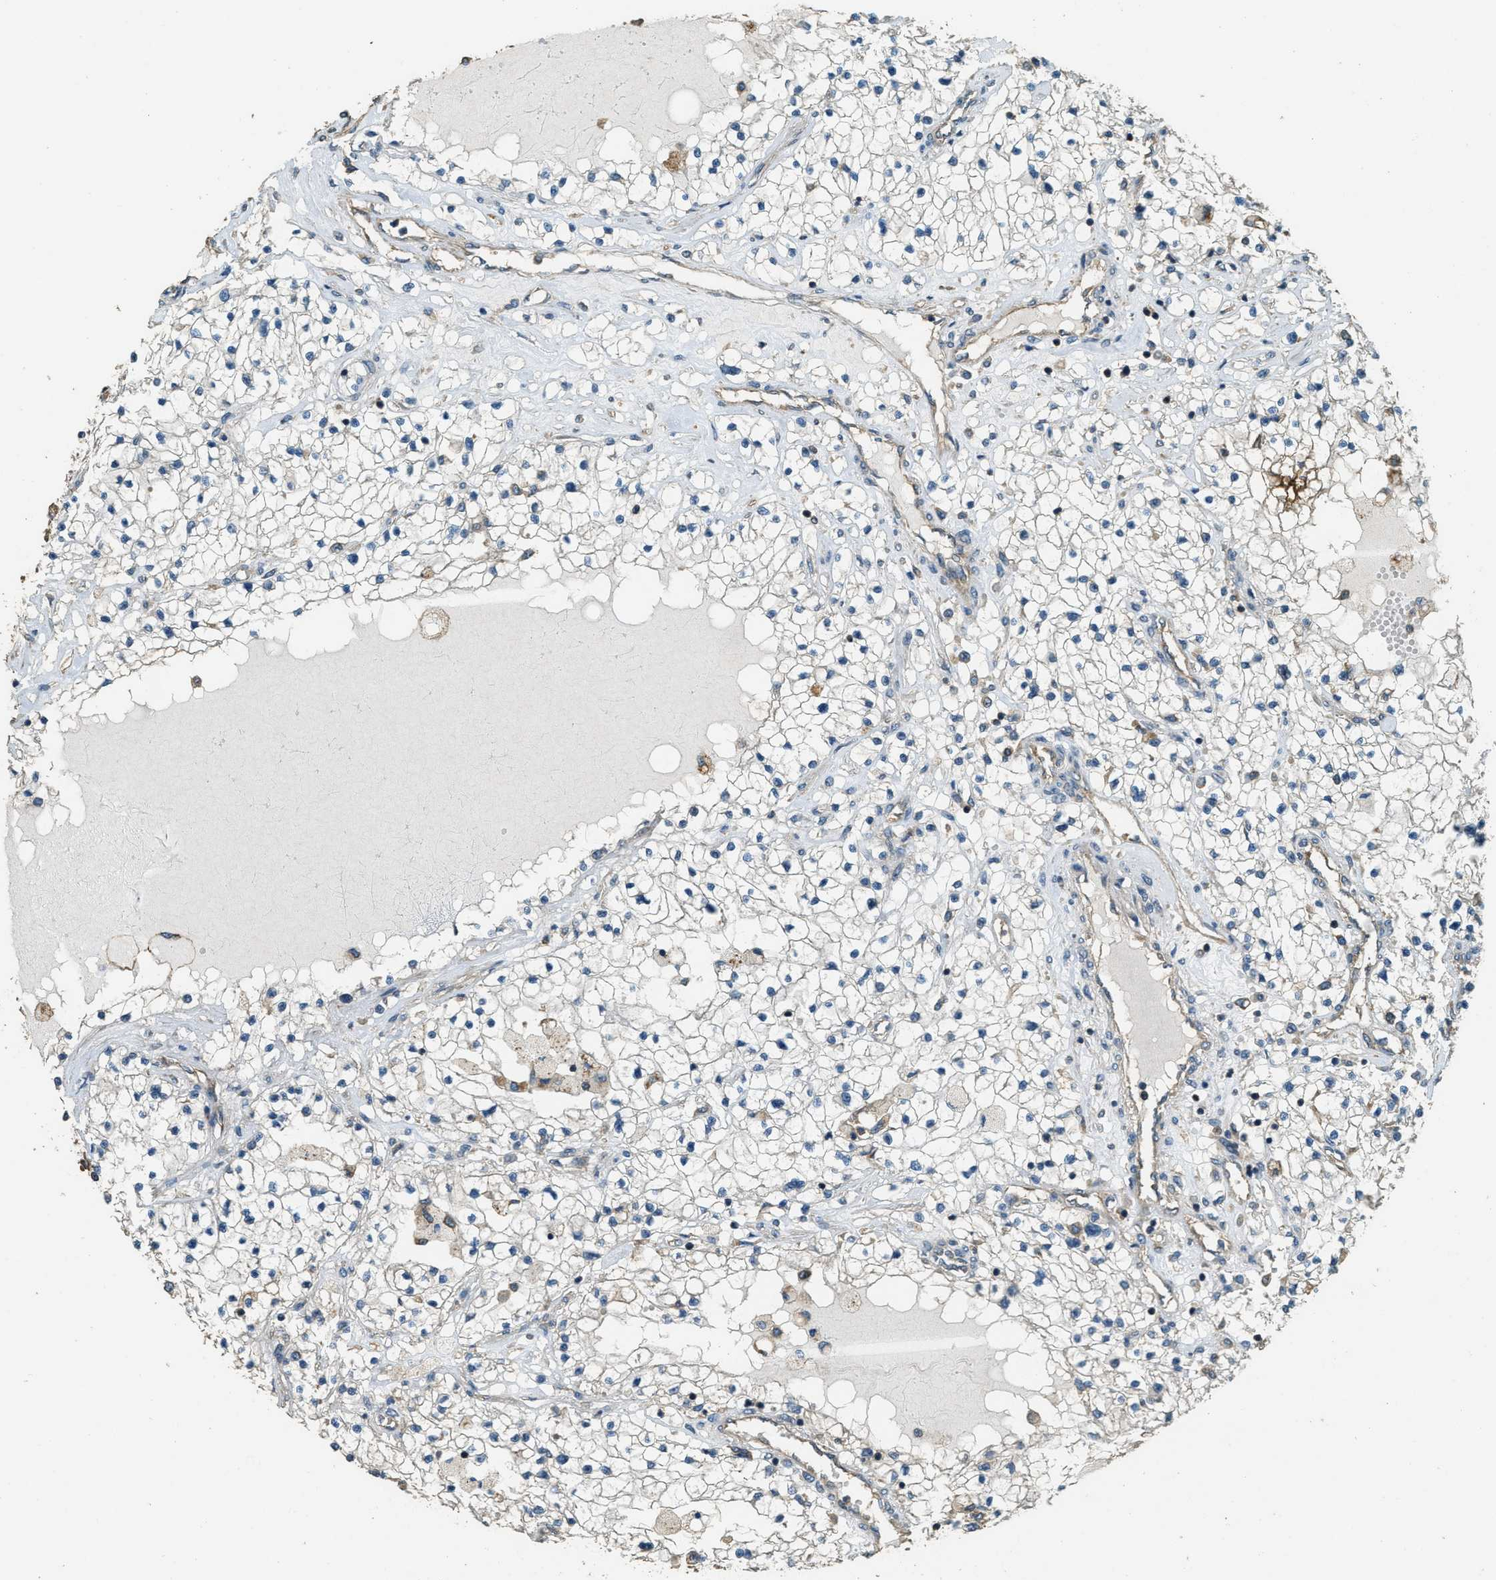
{"staining": {"intensity": "negative", "quantity": "none", "location": "none"}, "tissue": "renal cancer", "cell_type": "Tumor cells", "image_type": "cancer", "snomed": [{"axis": "morphology", "description": "Adenocarcinoma, NOS"}, {"axis": "topography", "description": "Kidney"}], "caption": "Tumor cells show no significant protein positivity in adenocarcinoma (renal).", "gene": "MARS1", "patient": {"sex": "male", "age": 68}}